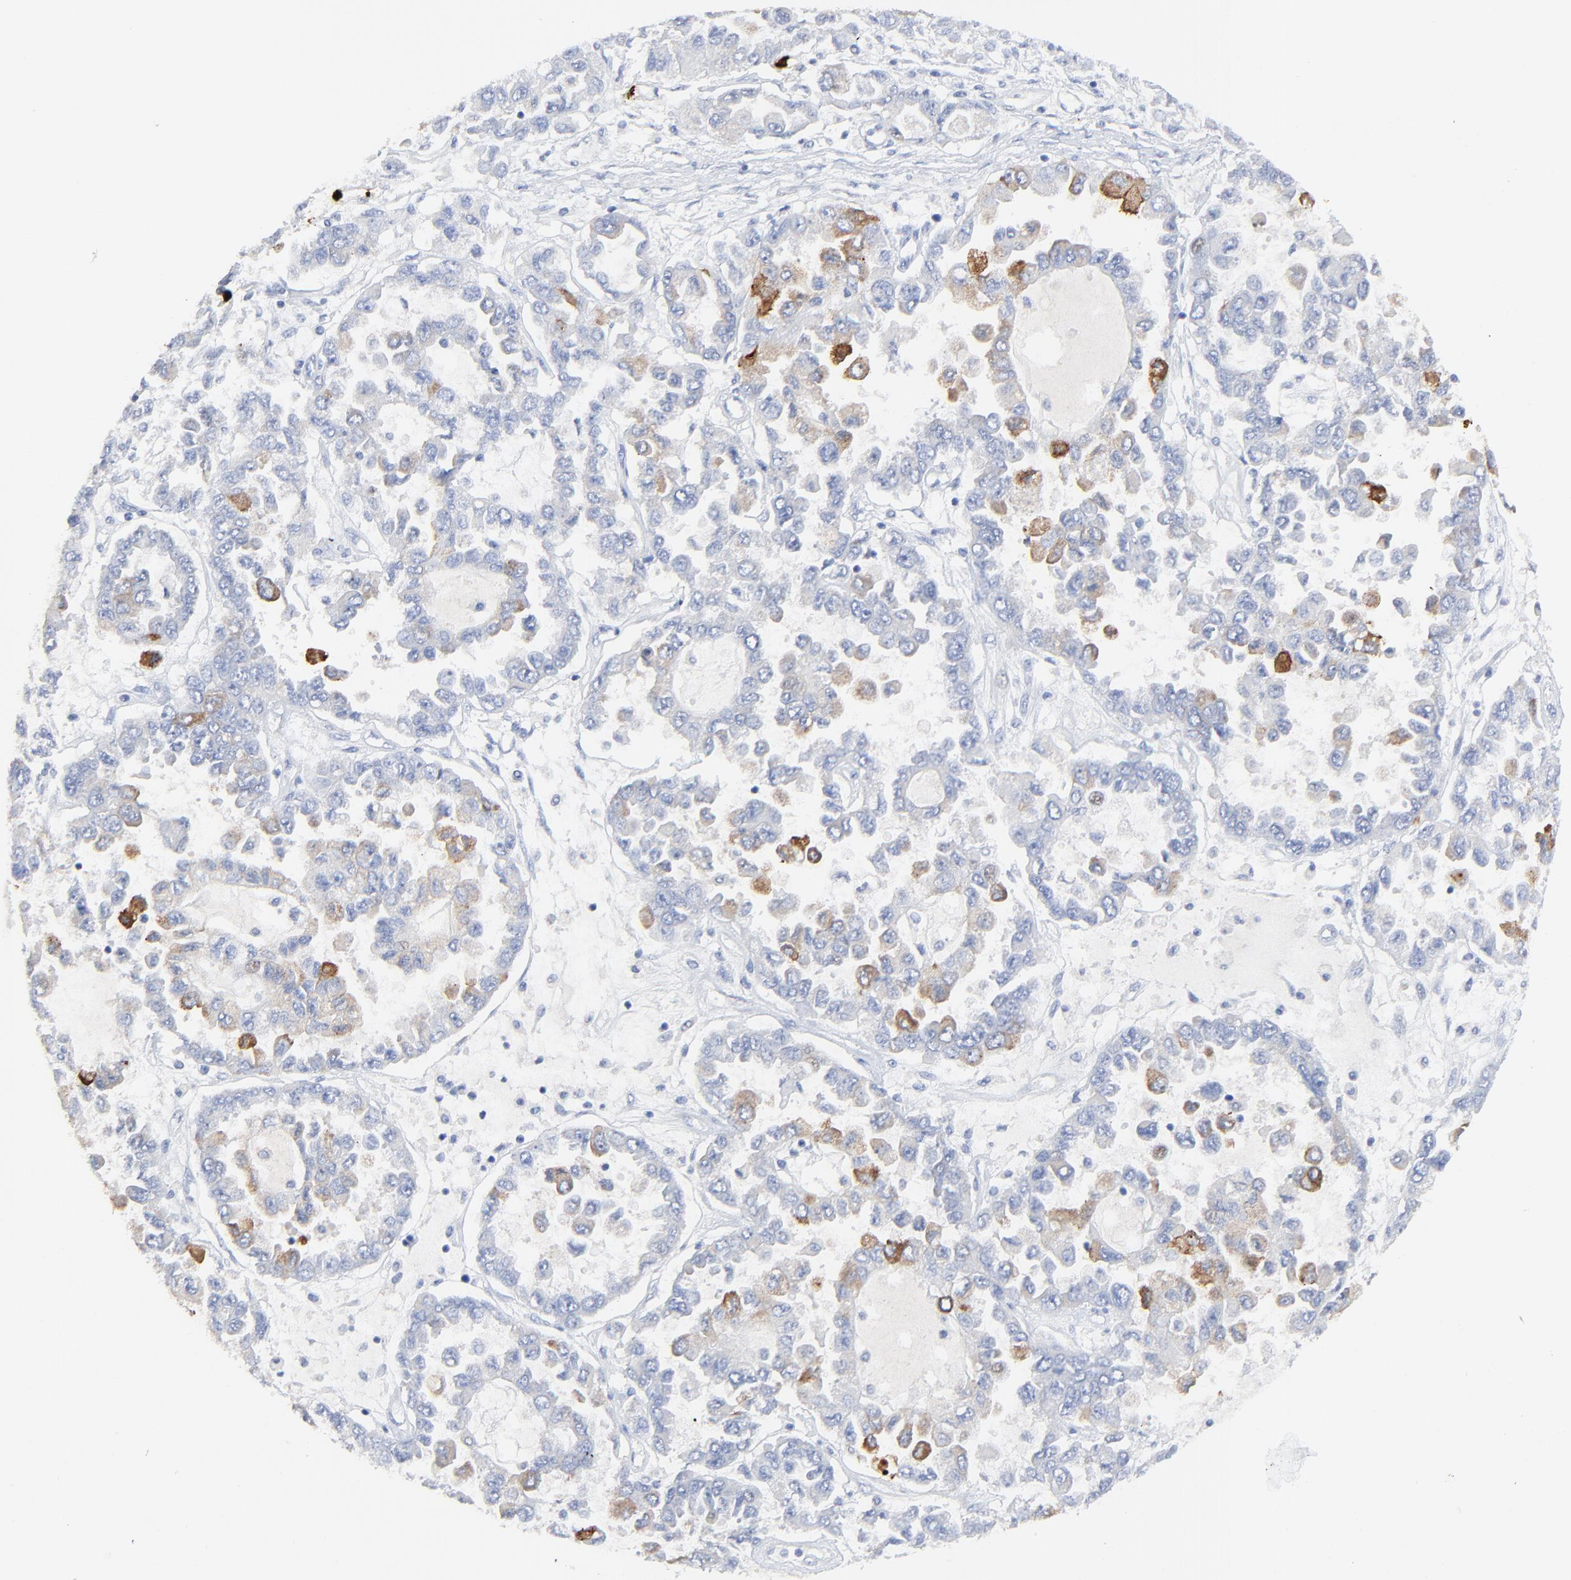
{"staining": {"intensity": "moderate", "quantity": "<25%", "location": "cytoplasmic/membranous"}, "tissue": "ovarian cancer", "cell_type": "Tumor cells", "image_type": "cancer", "snomed": [{"axis": "morphology", "description": "Cystadenocarcinoma, serous, NOS"}, {"axis": "topography", "description": "Ovary"}], "caption": "Approximately <25% of tumor cells in human ovarian serous cystadenocarcinoma demonstrate moderate cytoplasmic/membranous protein positivity as visualized by brown immunohistochemical staining.", "gene": "LCN2", "patient": {"sex": "female", "age": 84}}